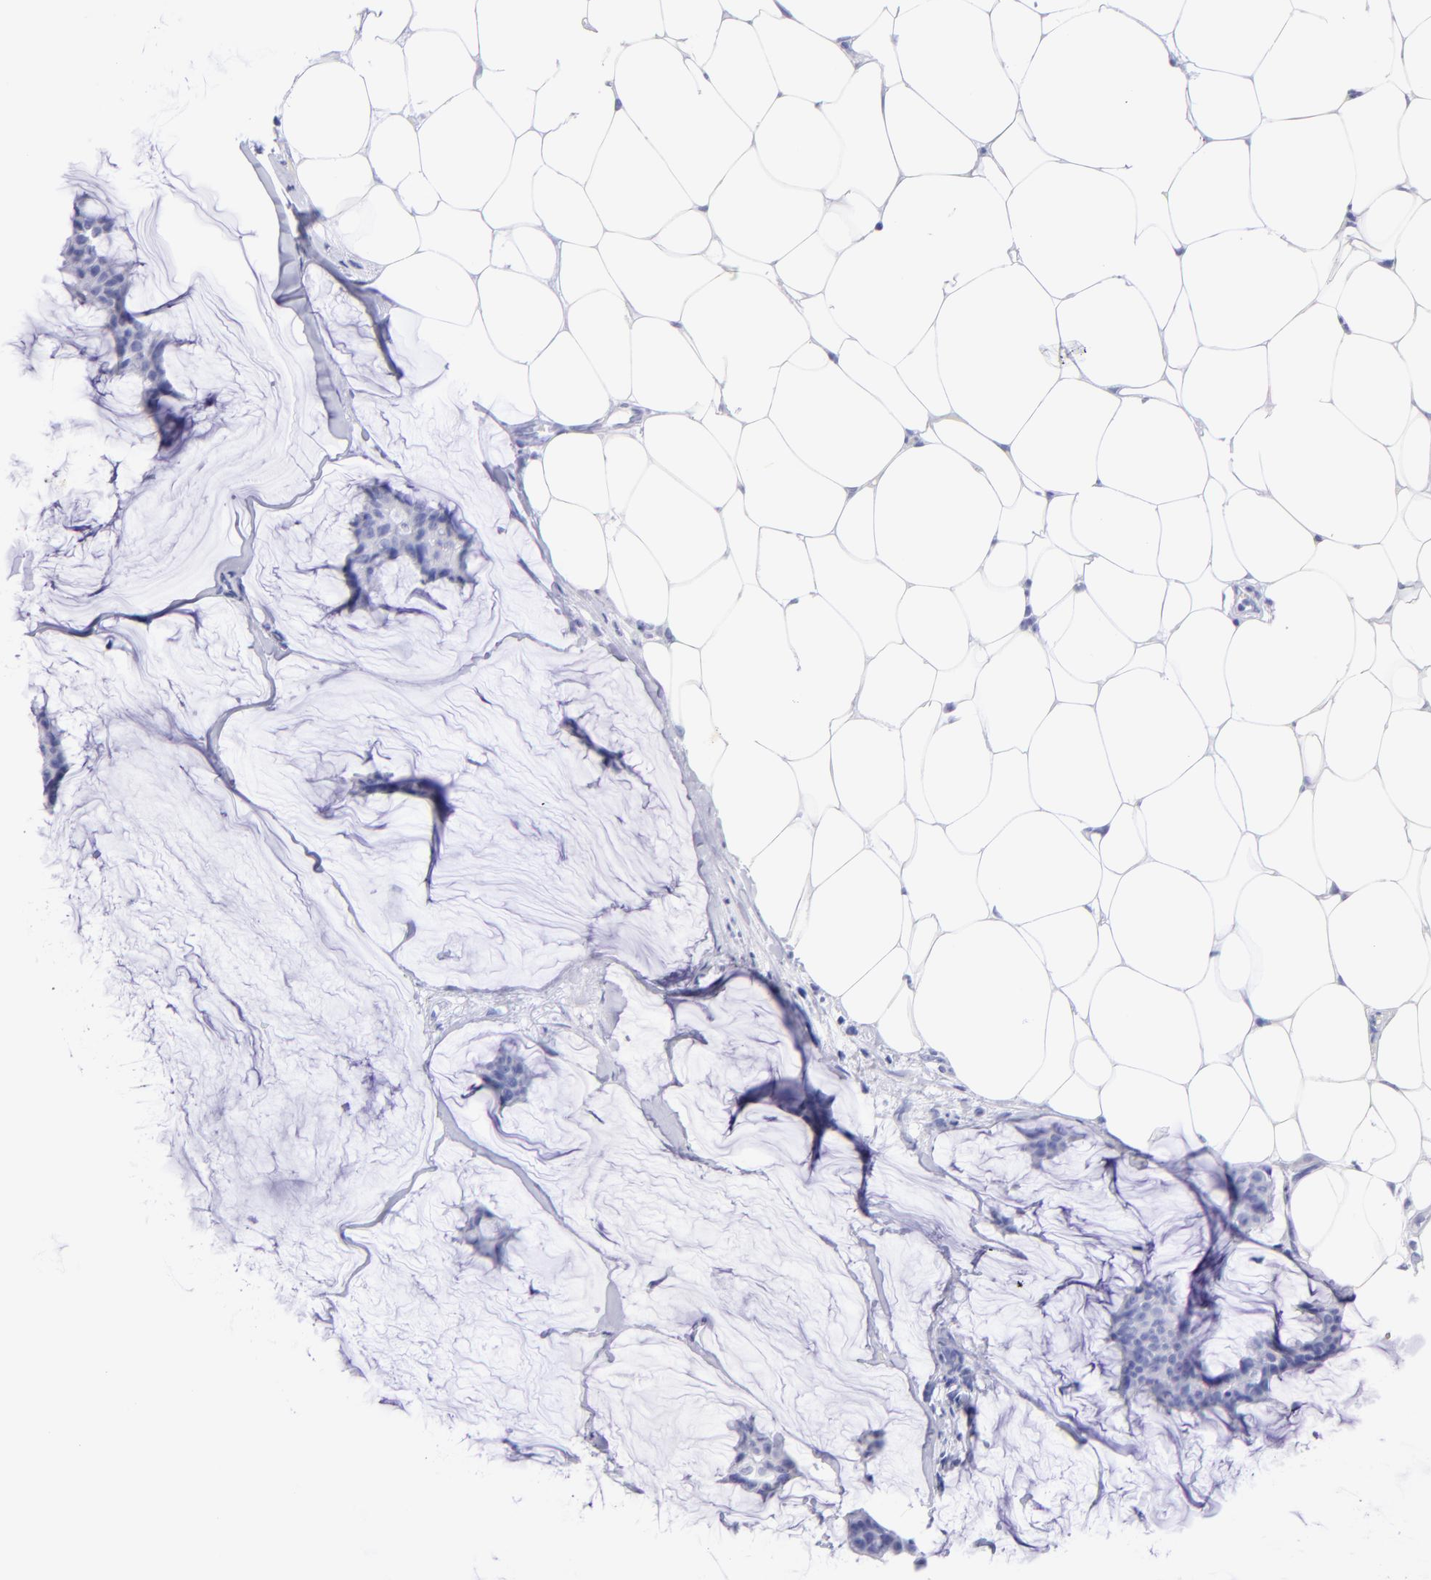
{"staining": {"intensity": "negative", "quantity": "none", "location": "none"}, "tissue": "breast cancer", "cell_type": "Tumor cells", "image_type": "cancer", "snomed": [{"axis": "morphology", "description": "Duct carcinoma"}, {"axis": "topography", "description": "Breast"}], "caption": "Tumor cells are negative for brown protein staining in breast cancer. (DAB immunohistochemistry visualized using brightfield microscopy, high magnification).", "gene": "CNP", "patient": {"sex": "female", "age": 93}}